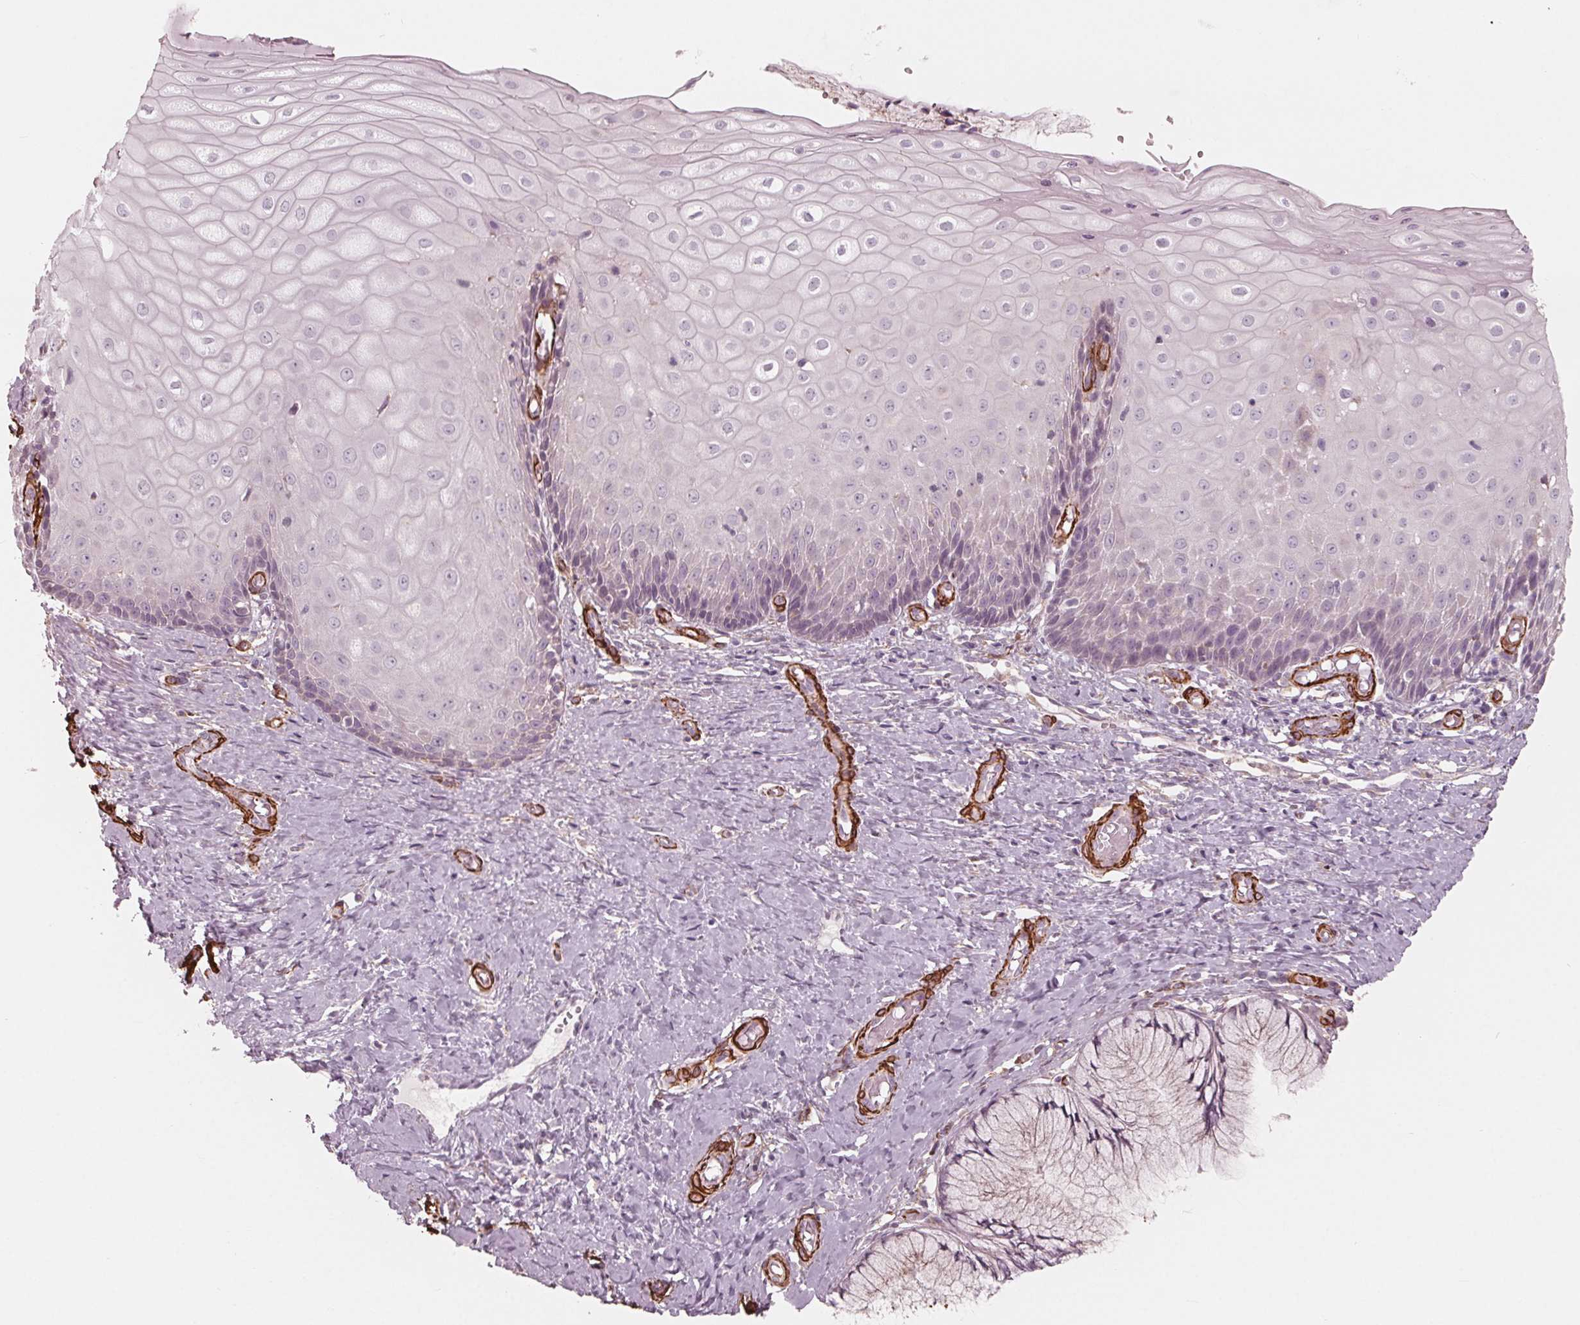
{"staining": {"intensity": "weak", "quantity": "<25%", "location": "cytoplasmic/membranous"}, "tissue": "cervix", "cell_type": "Glandular cells", "image_type": "normal", "snomed": [{"axis": "morphology", "description": "Normal tissue, NOS"}, {"axis": "topography", "description": "Cervix"}], "caption": "Benign cervix was stained to show a protein in brown. There is no significant positivity in glandular cells.", "gene": "MIER3", "patient": {"sex": "female", "age": 37}}